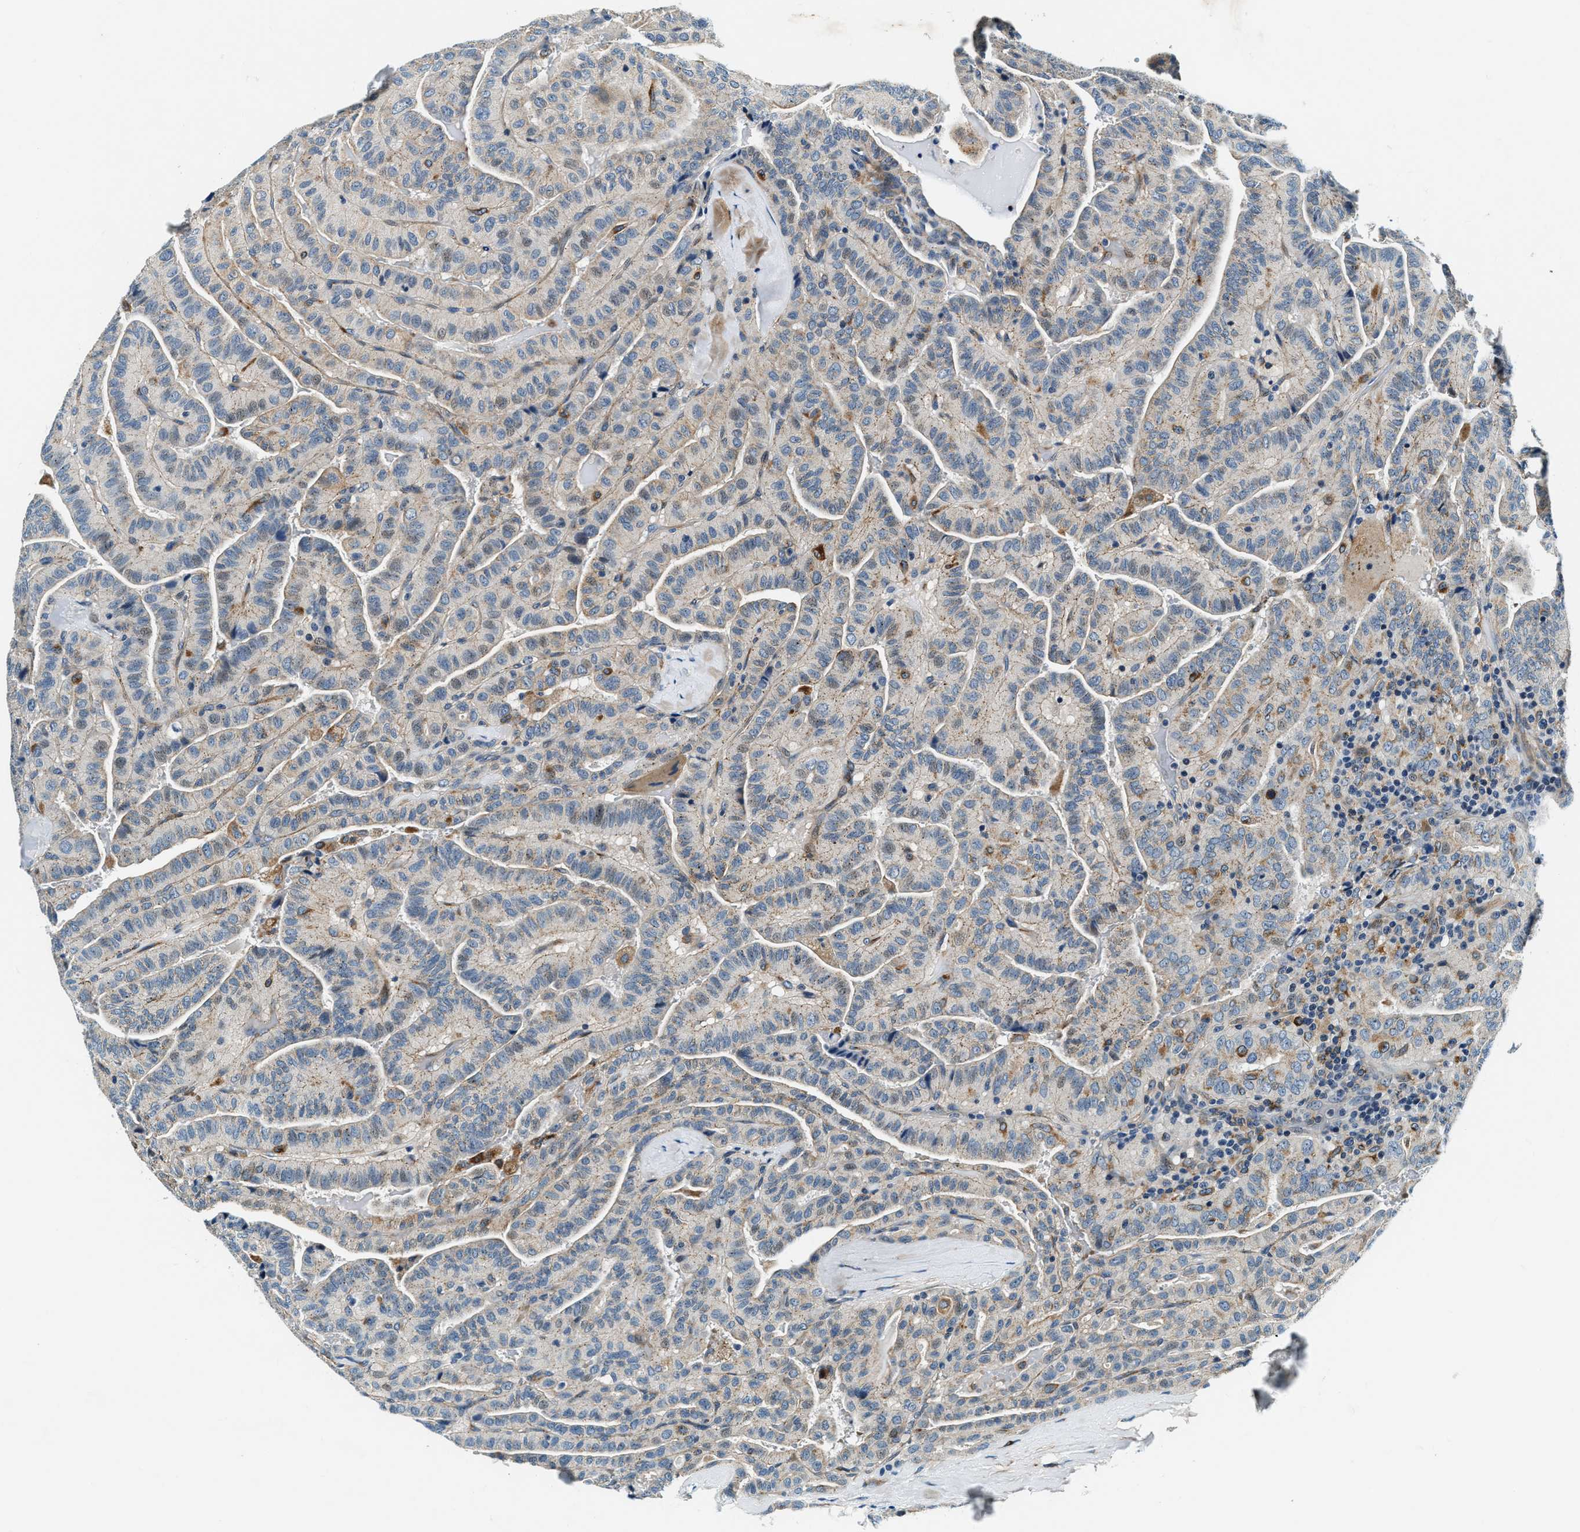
{"staining": {"intensity": "weak", "quantity": "<25%", "location": "cytoplasmic/membranous"}, "tissue": "thyroid cancer", "cell_type": "Tumor cells", "image_type": "cancer", "snomed": [{"axis": "morphology", "description": "Papillary adenocarcinoma, NOS"}, {"axis": "topography", "description": "Thyroid gland"}], "caption": "The image demonstrates no staining of tumor cells in thyroid cancer. Brightfield microscopy of IHC stained with DAB (brown) and hematoxylin (blue), captured at high magnification.", "gene": "C2orf66", "patient": {"sex": "male", "age": 77}}